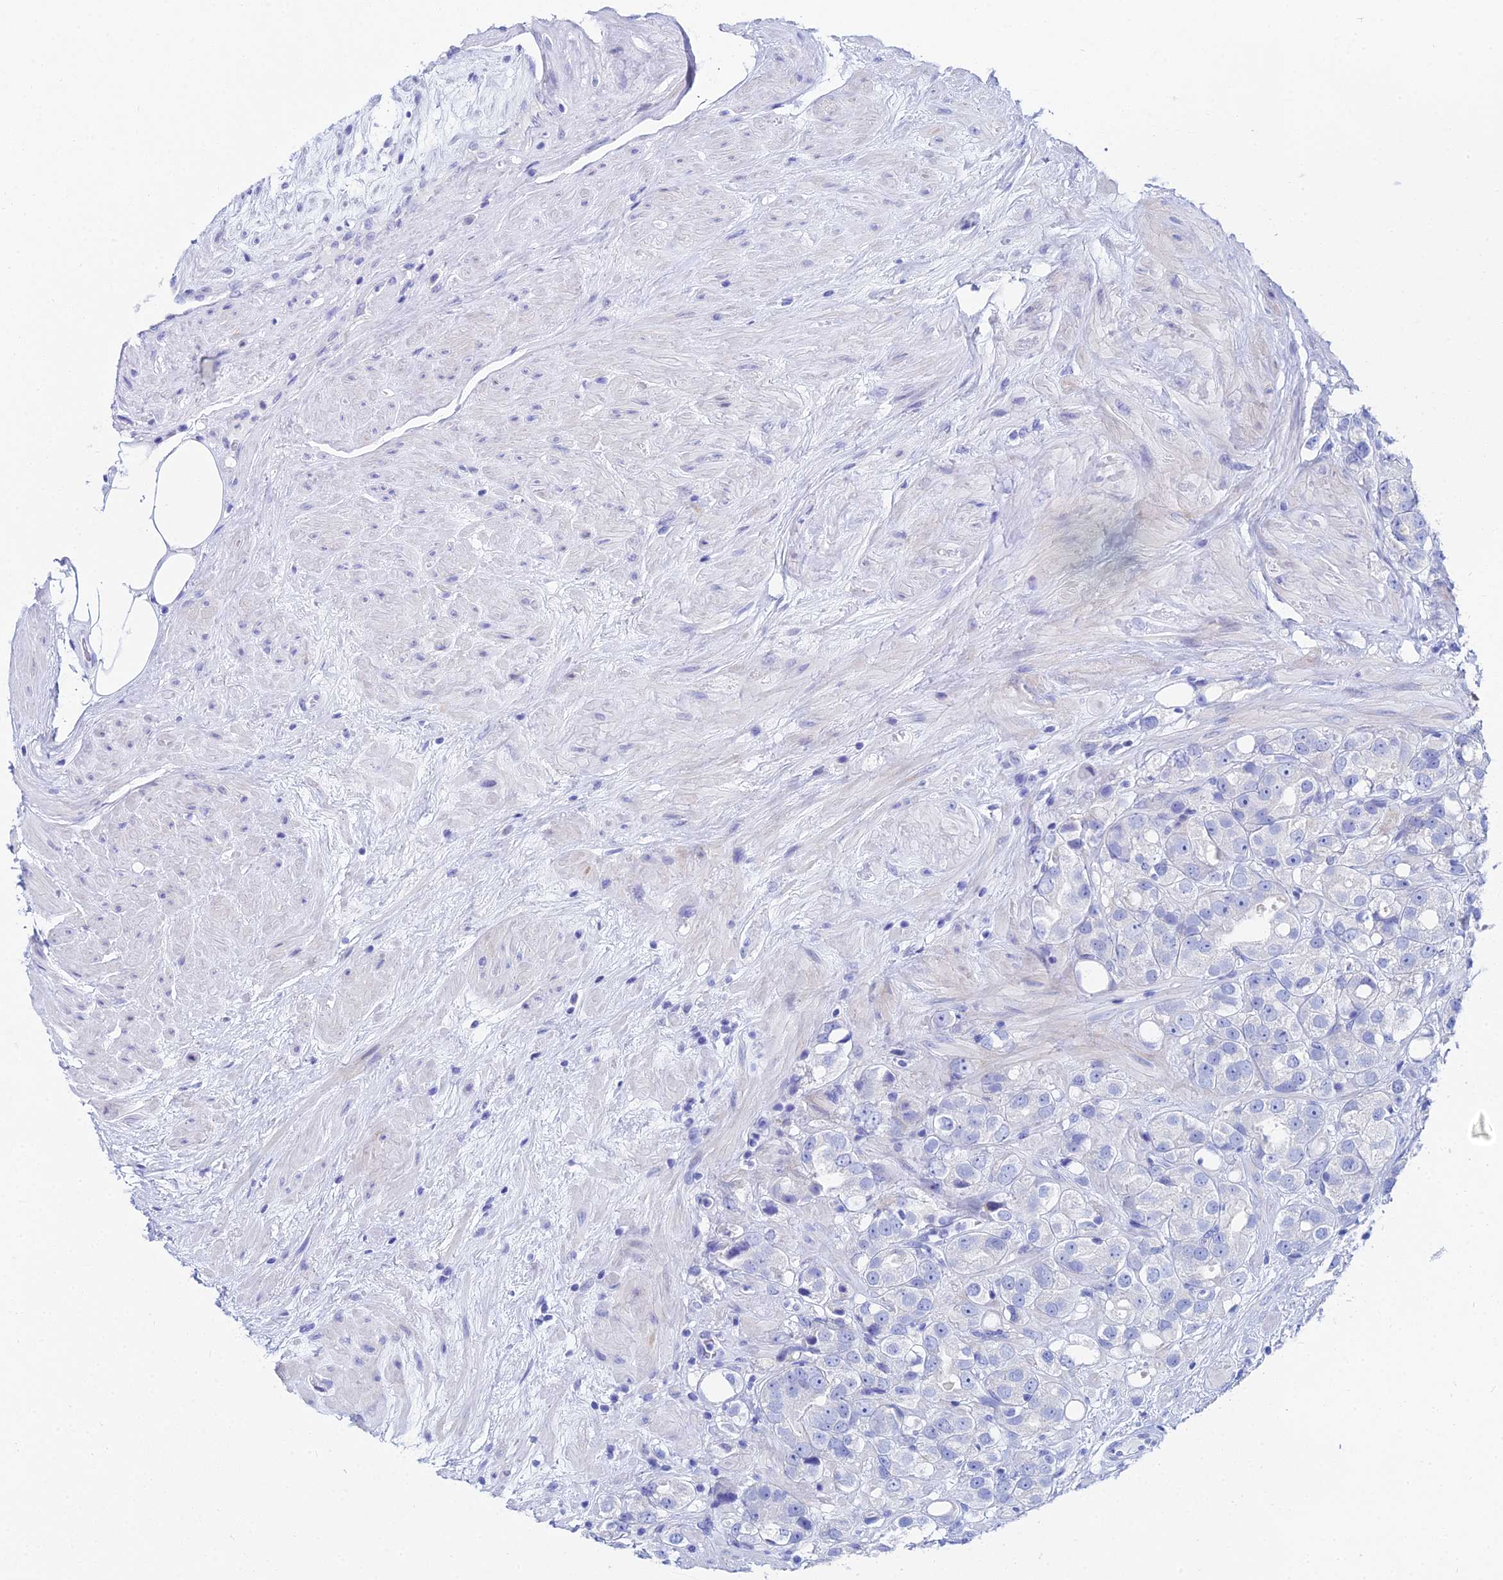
{"staining": {"intensity": "negative", "quantity": "none", "location": "none"}, "tissue": "prostate cancer", "cell_type": "Tumor cells", "image_type": "cancer", "snomed": [{"axis": "morphology", "description": "Adenocarcinoma, NOS"}, {"axis": "topography", "description": "Prostate"}], "caption": "A micrograph of human prostate adenocarcinoma is negative for staining in tumor cells.", "gene": "HSPA1L", "patient": {"sex": "male", "age": 79}}